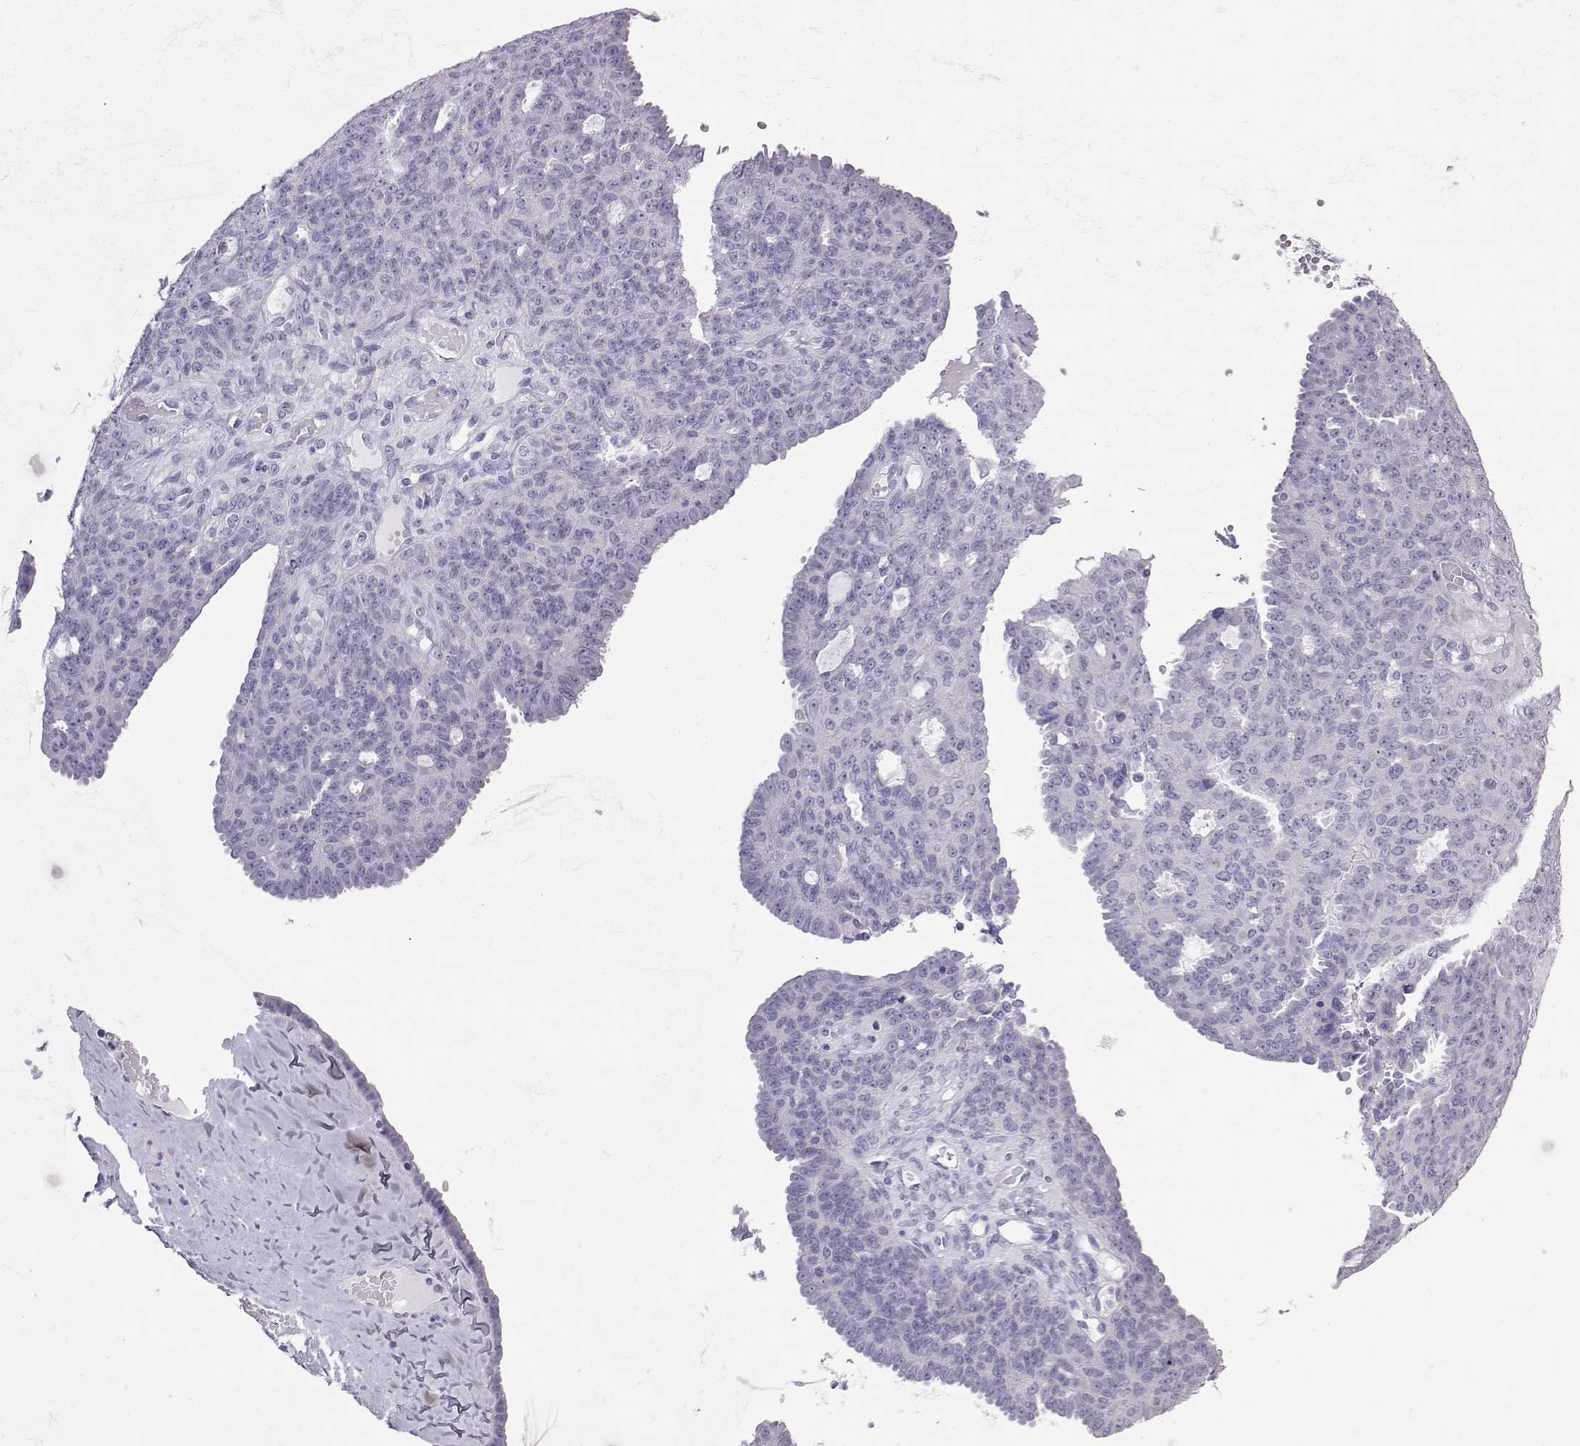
{"staining": {"intensity": "negative", "quantity": "none", "location": "none"}, "tissue": "ovarian cancer", "cell_type": "Tumor cells", "image_type": "cancer", "snomed": [{"axis": "morphology", "description": "Cystadenocarcinoma, serous, NOS"}, {"axis": "topography", "description": "Ovary"}], "caption": "This is an immunohistochemistry micrograph of human ovarian cancer (serous cystadenocarcinoma). There is no expression in tumor cells.", "gene": "IQCD", "patient": {"sex": "female", "age": 71}}